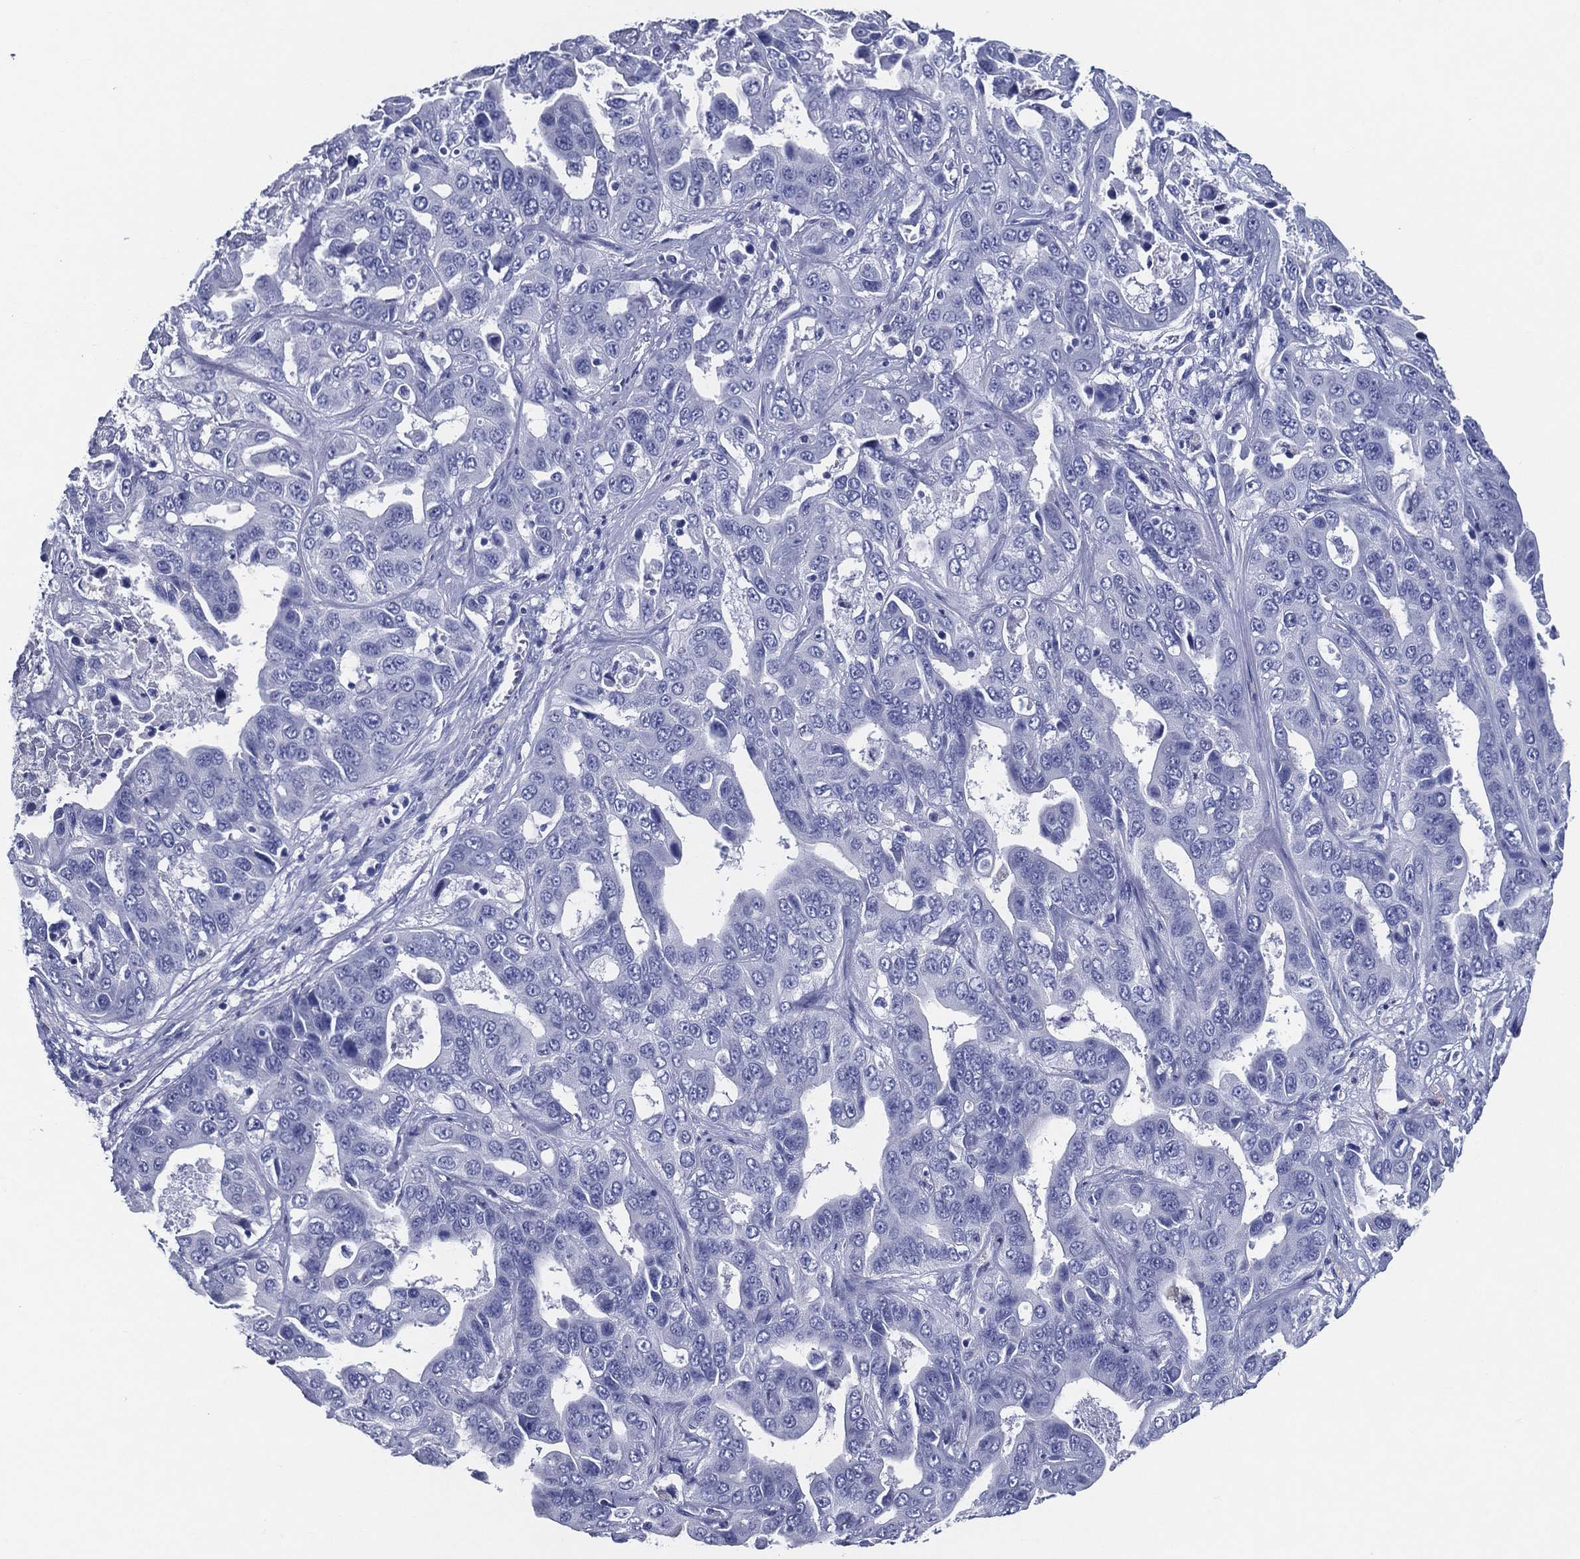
{"staining": {"intensity": "negative", "quantity": "none", "location": "none"}, "tissue": "liver cancer", "cell_type": "Tumor cells", "image_type": "cancer", "snomed": [{"axis": "morphology", "description": "Cholangiocarcinoma"}, {"axis": "topography", "description": "Liver"}], "caption": "Micrograph shows no significant protein staining in tumor cells of cholangiocarcinoma (liver). (IHC, brightfield microscopy, high magnification).", "gene": "ACE2", "patient": {"sex": "female", "age": 52}}